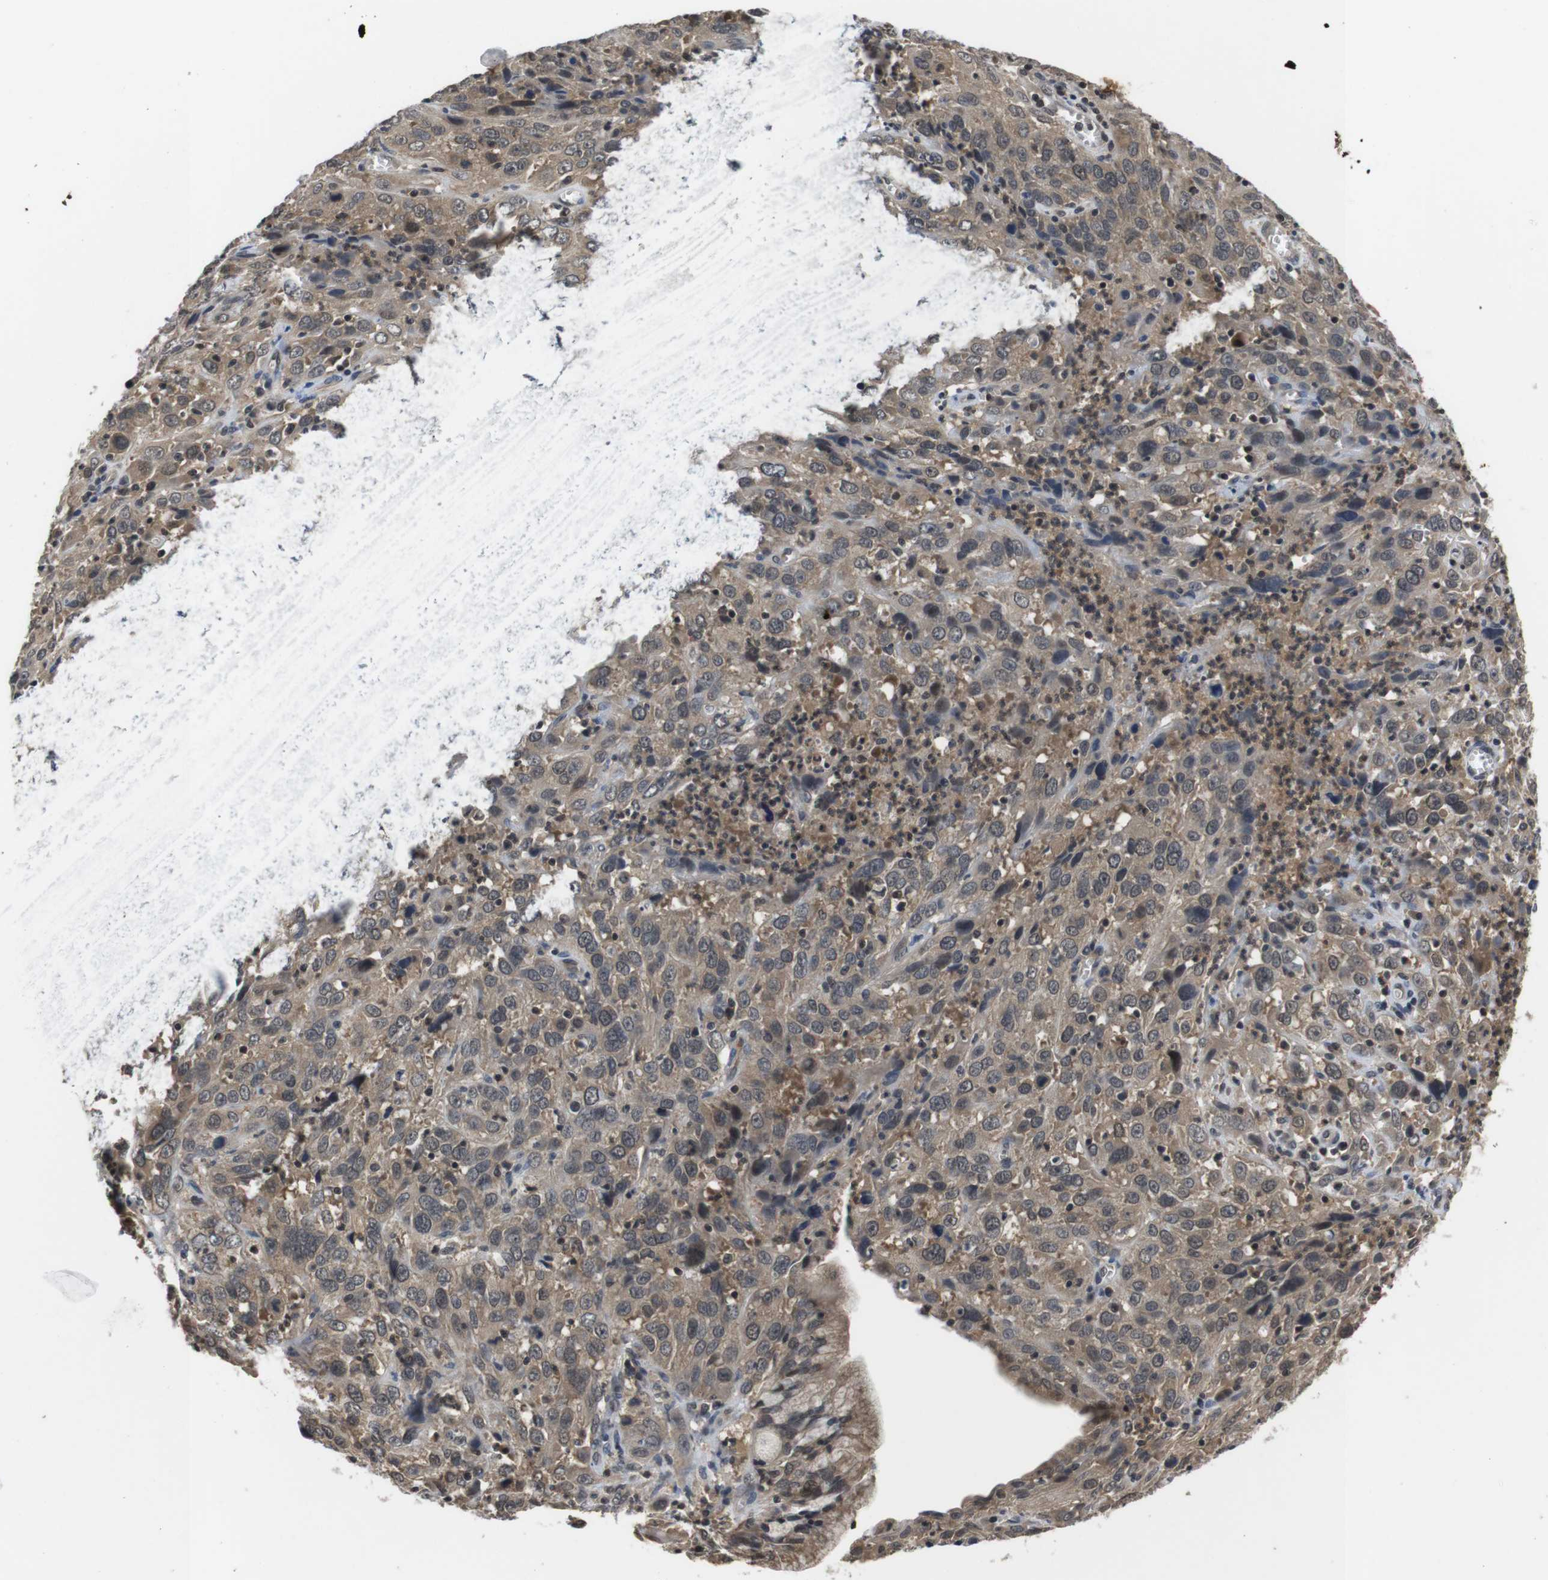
{"staining": {"intensity": "weak", "quantity": ">75%", "location": "cytoplasmic/membranous"}, "tissue": "cervical cancer", "cell_type": "Tumor cells", "image_type": "cancer", "snomed": [{"axis": "morphology", "description": "Squamous cell carcinoma, NOS"}, {"axis": "topography", "description": "Cervix"}], "caption": "Protein staining reveals weak cytoplasmic/membranous positivity in about >75% of tumor cells in cervical cancer.", "gene": "FADD", "patient": {"sex": "female", "age": 32}}